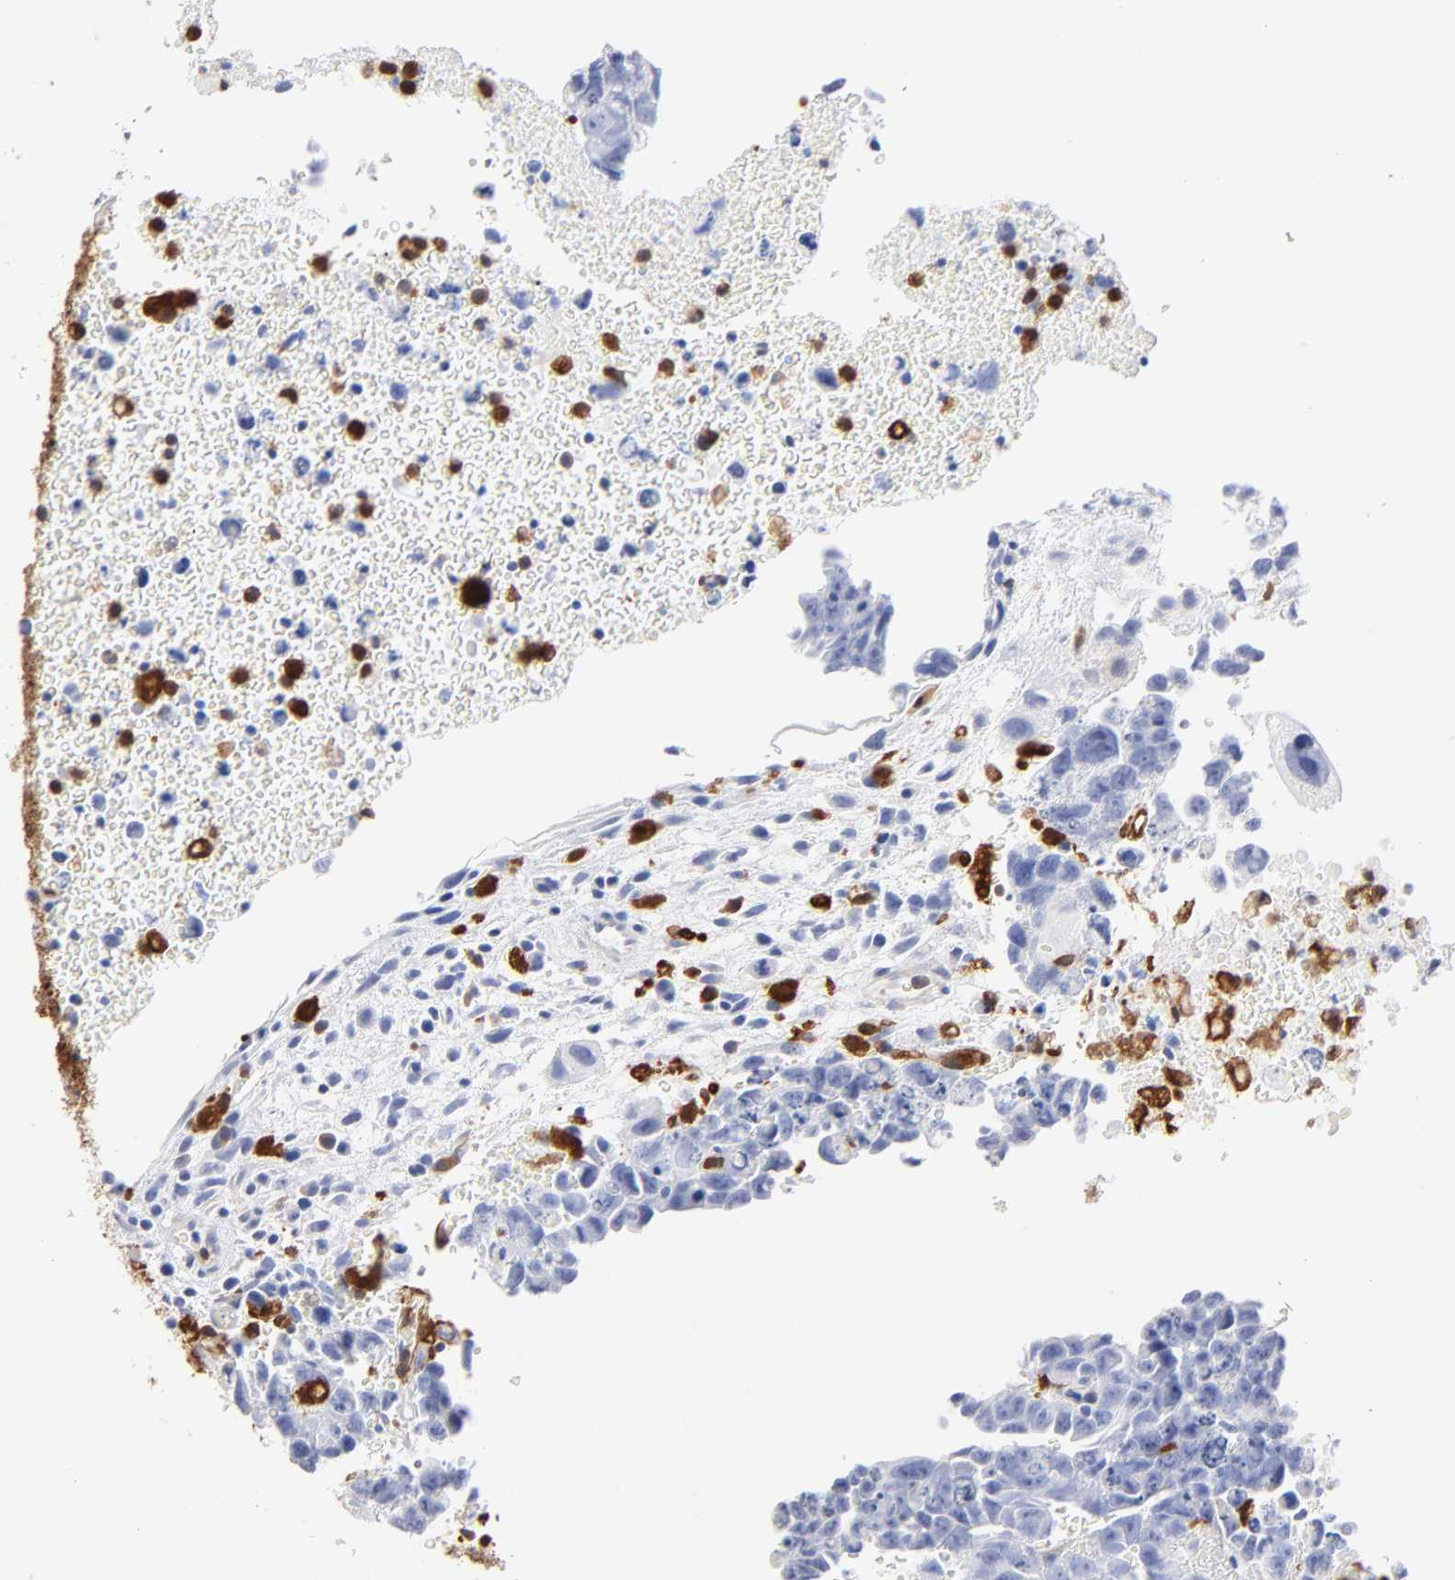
{"staining": {"intensity": "negative", "quantity": "none", "location": "none"}, "tissue": "testis cancer", "cell_type": "Tumor cells", "image_type": "cancer", "snomed": [{"axis": "morphology", "description": "Carcinoma, Embryonal, NOS"}, {"axis": "topography", "description": "Testis"}], "caption": "Histopathology image shows no significant protein expression in tumor cells of embryonal carcinoma (testis).", "gene": "IFIT2", "patient": {"sex": "male", "age": 28}}